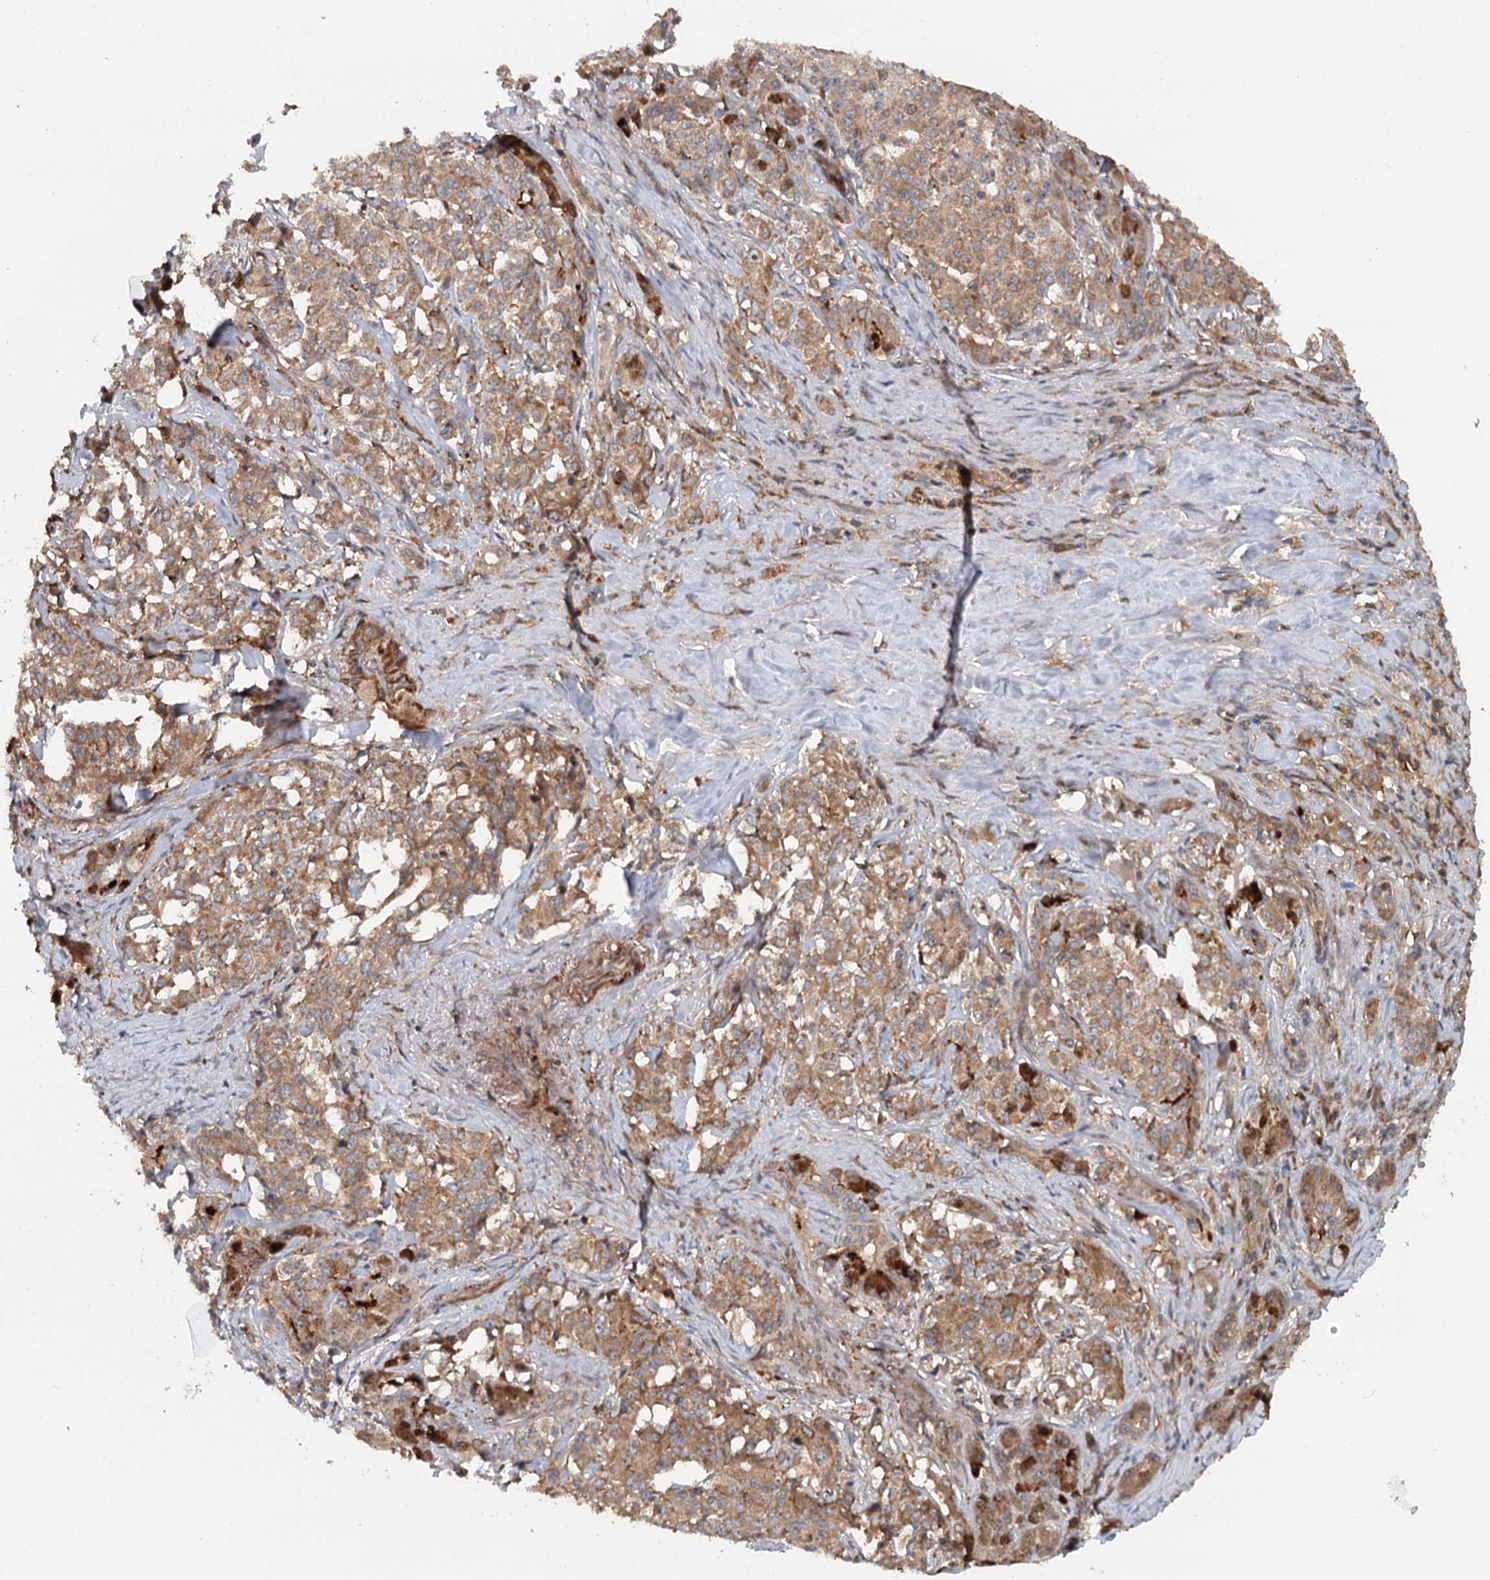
{"staining": {"intensity": "moderate", "quantity": ">75%", "location": "cytoplasmic/membranous"}, "tissue": "pancreatic cancer", "cell_type": "Tumor cells", "image_type": "cancer", "snomed": [{"axis": "morphology", "description": "Adenocarcinoma, NOS"}, {"axis": "topography", "description": "Pancreas"}], "caption": "Immunohistochemistry (IHC) staining of pancreatic cancer, which displays medium levels of moderate cytoplasmic/membranous expression in about >75% of tumor cells indicating moderate cytoplasmic/membranous protein staining. The staining was performed using DAB (brown) for protein detection and nuclei were counterstained in hematoxylin (blue).", "gene": "RNF111", "patient": {"sex": "female", "age": 74}}